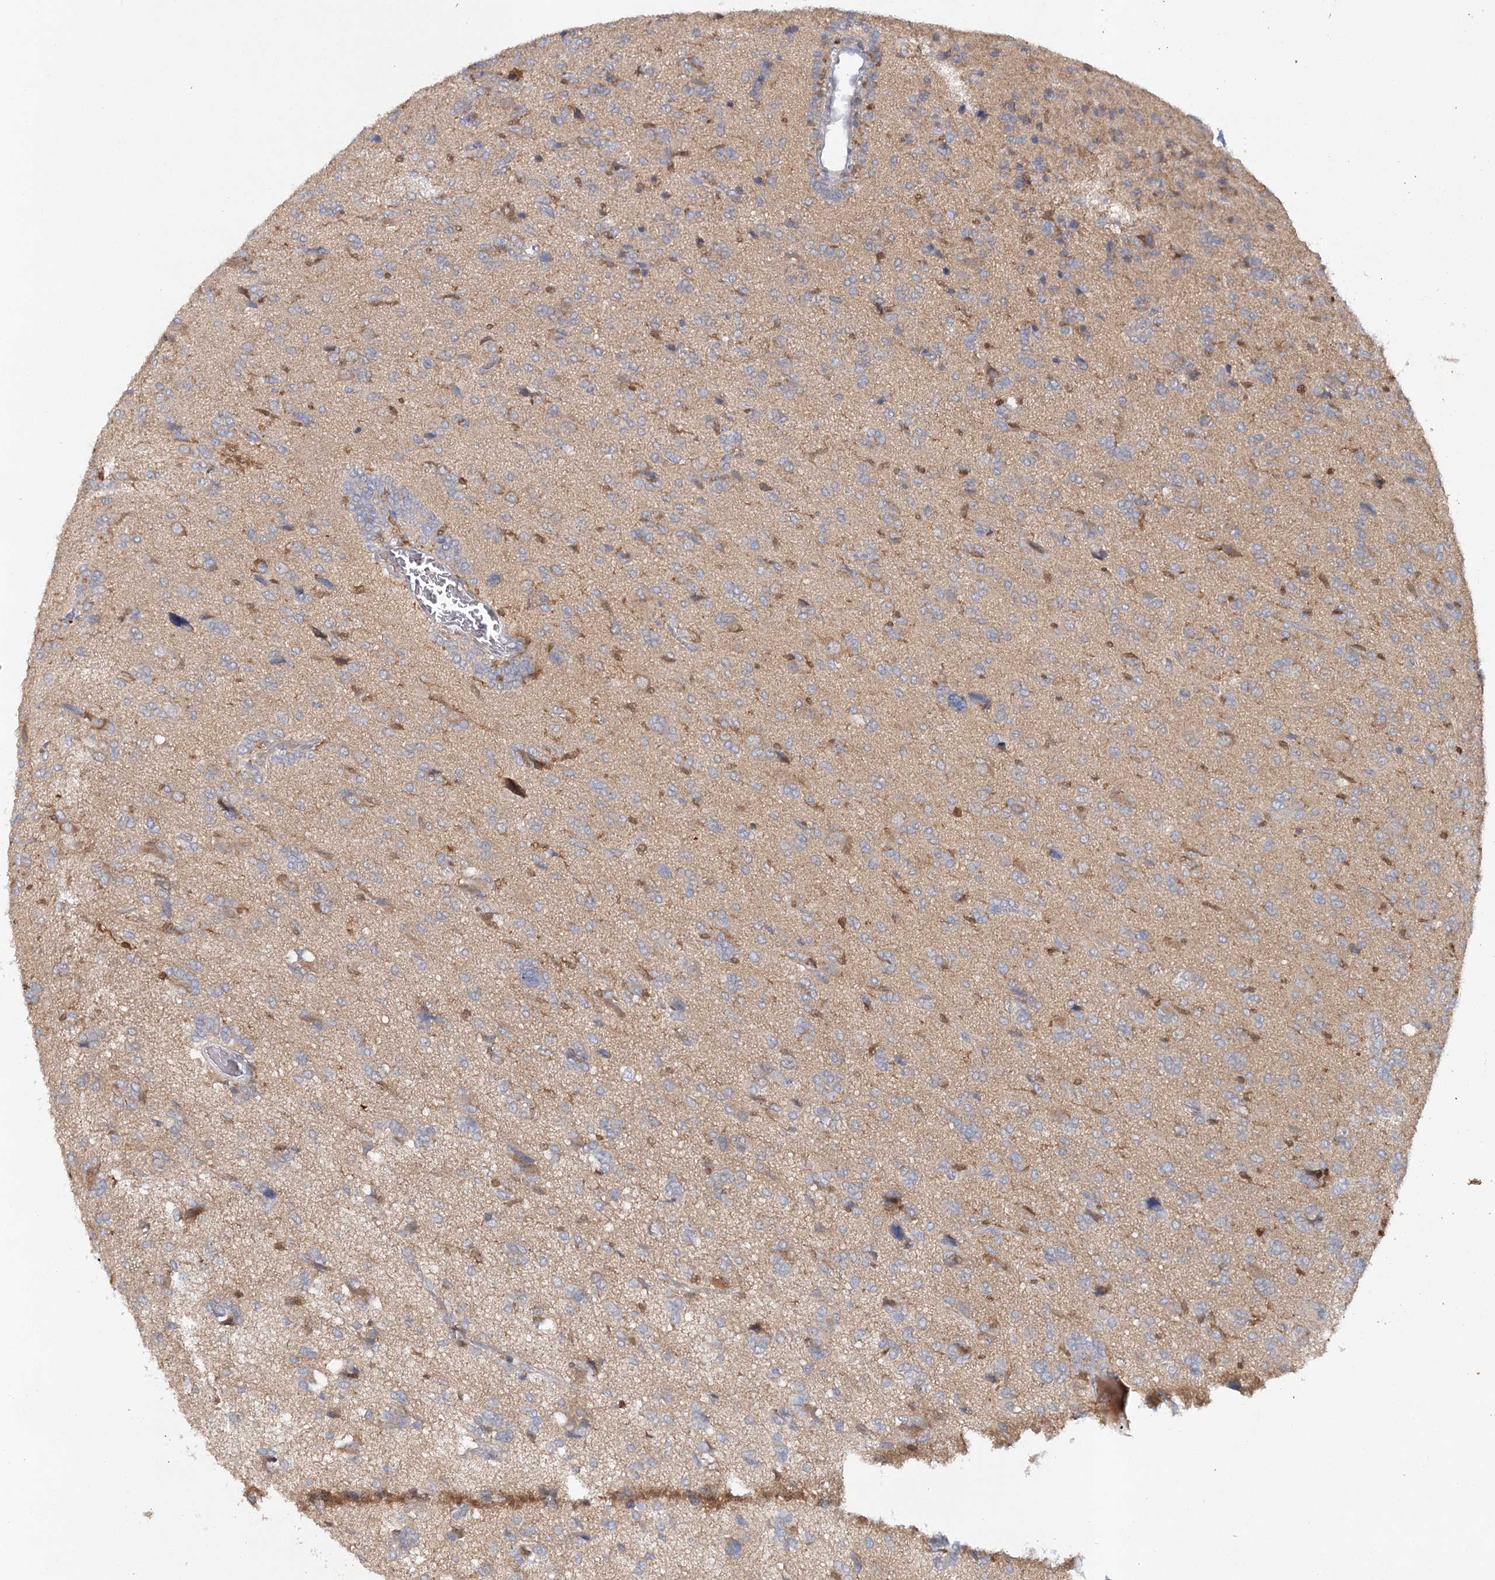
{"staining": {"intensity": "negative", "quantity": "none", "location": "none"}, "tissue": "glioma", "cell_type": "Tumor cells", "image_type": "cancer", "snomed": [{"axis": "morphology", "description": "Glioma, malignant, High grade"}, {"axis": "topography", "description": "Brain"}], "caption": "A high-resolution histopathology image shows immunohistochemistry (IHC) staining of glioma, which exhibits no significant positivity in tumor cells. (DAB (3,3'-diaminobenzidine) immunohistochemistry (IHC) with hematoxylin counter stain).", "gene": "SLC41A2", "patient": {"sex": "female", "age": 59}}